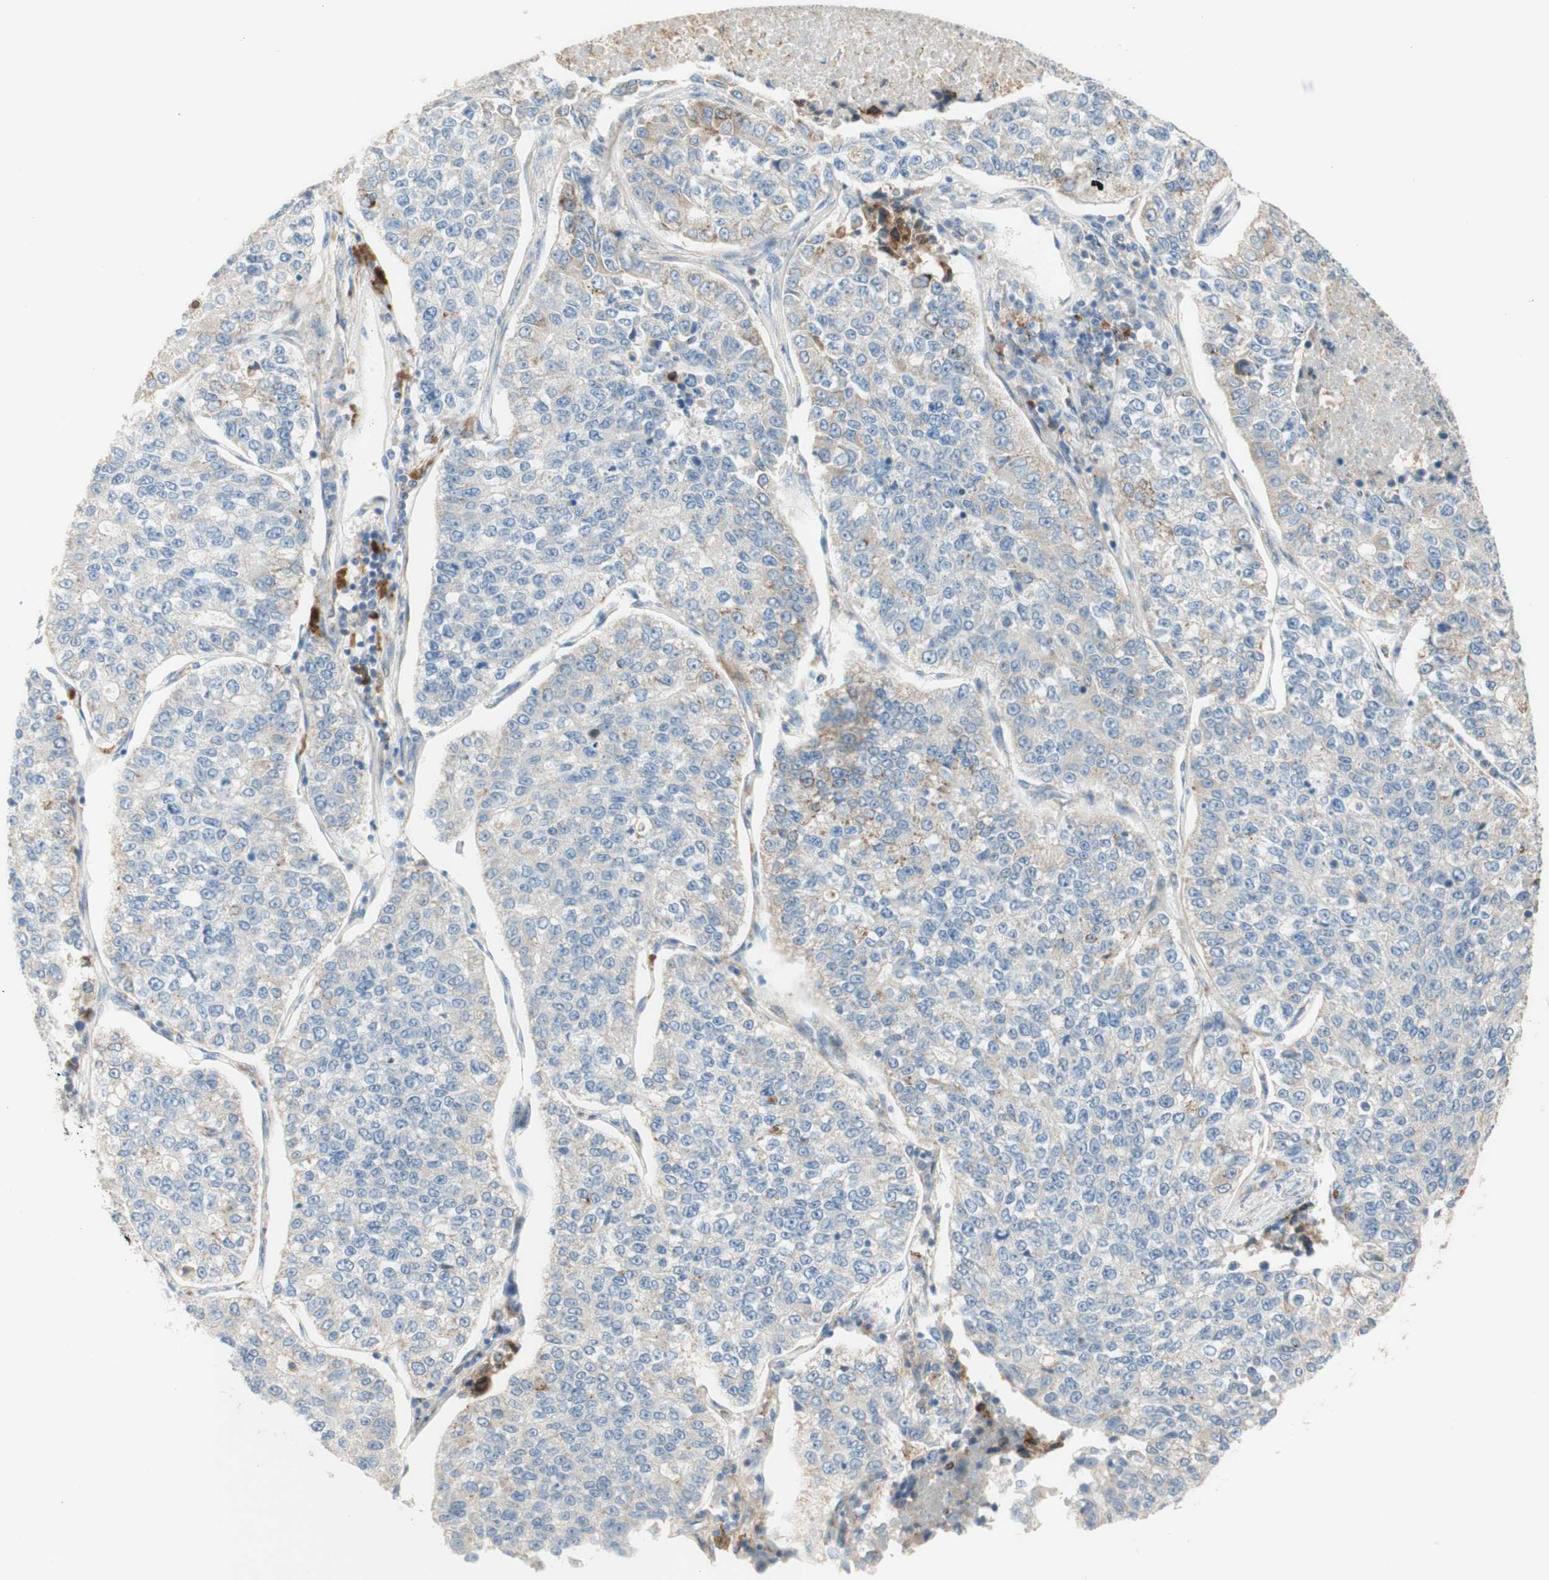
{"staining": {"intensity": "weak", "quantity": "<25%", "location": "cytoplasmic/membranous"}, "tissue": "lung cancer", "cell_type": "Tumor cells", "image_type": "cancer", "snomed": [{"axis": "morphology", "description": "Adenocarcinoma, NOS"}, {"axis": "topography", "description": "Lung"}], "caption": "Immunohistochemistry of adenocarcinoma (lung) shows no expression in tumor cells. (DAB immunohistochemistry visualized using brightfield microscopy, high magnification).", "gene": "GAPT", "patient": {"sex": "male", "age": 49}}